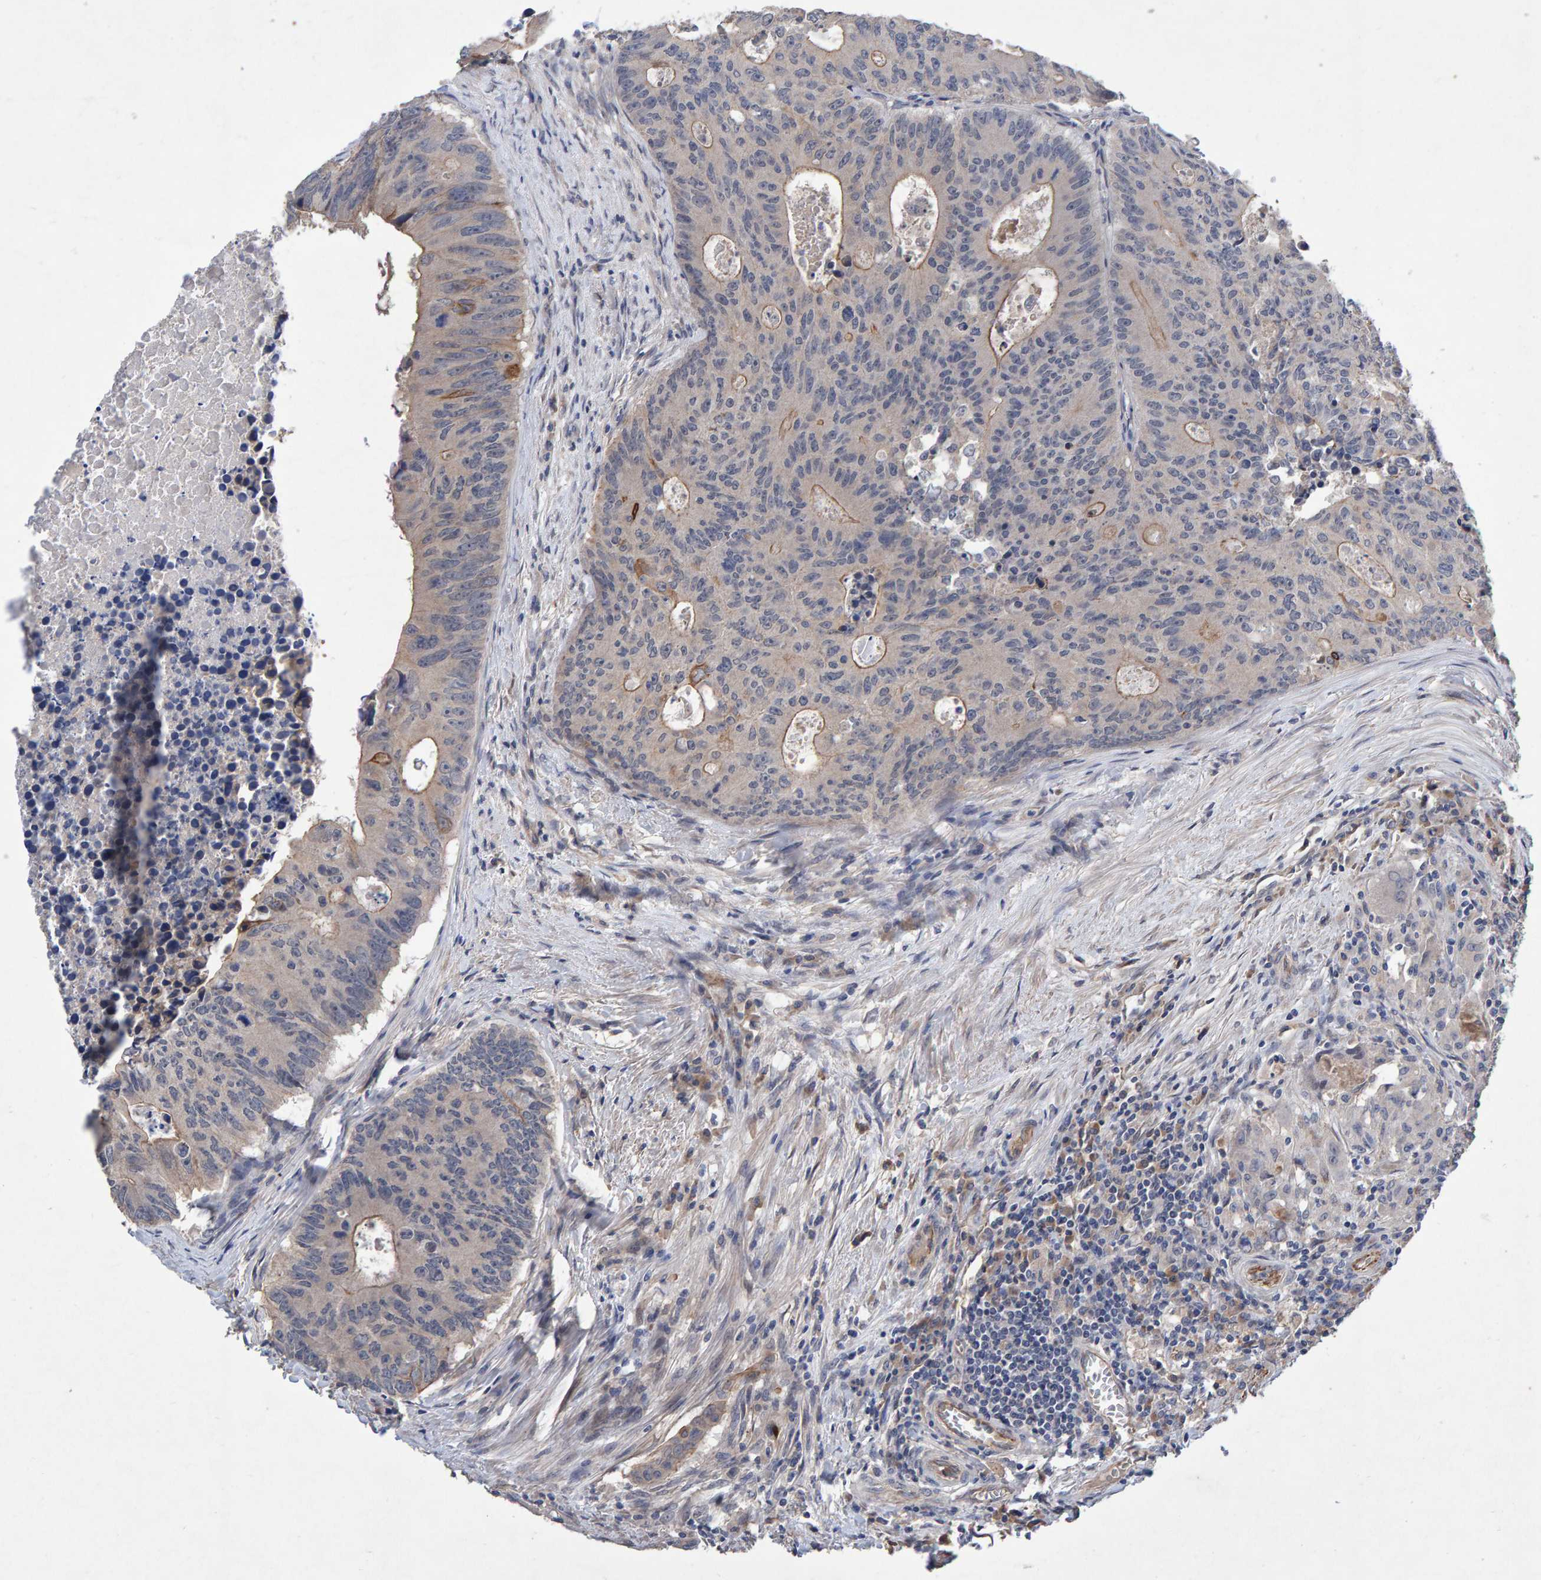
{"staining": {"intensity": "weak", "quantity": "25%-75%", "location": "cytoplasmic/membranous"}, "tissue": "colorectal cancer", "cell_type": "Tumor cells", "image_type": "cancer", "snomed": [{"axis": "morphology", "description": "Adenocarcinoma, NOS"}, {"axis": "topography", "description": "Colon"}], "caption": "Immunohistochemical staining of human colorectal adenocarcinoma shows weak cytoplasmic/membranous protein positivity in approximately 25%-75% of tumor cells.", "gene": "EFR3A", "patient": {"sex": "male", "age": 87}}